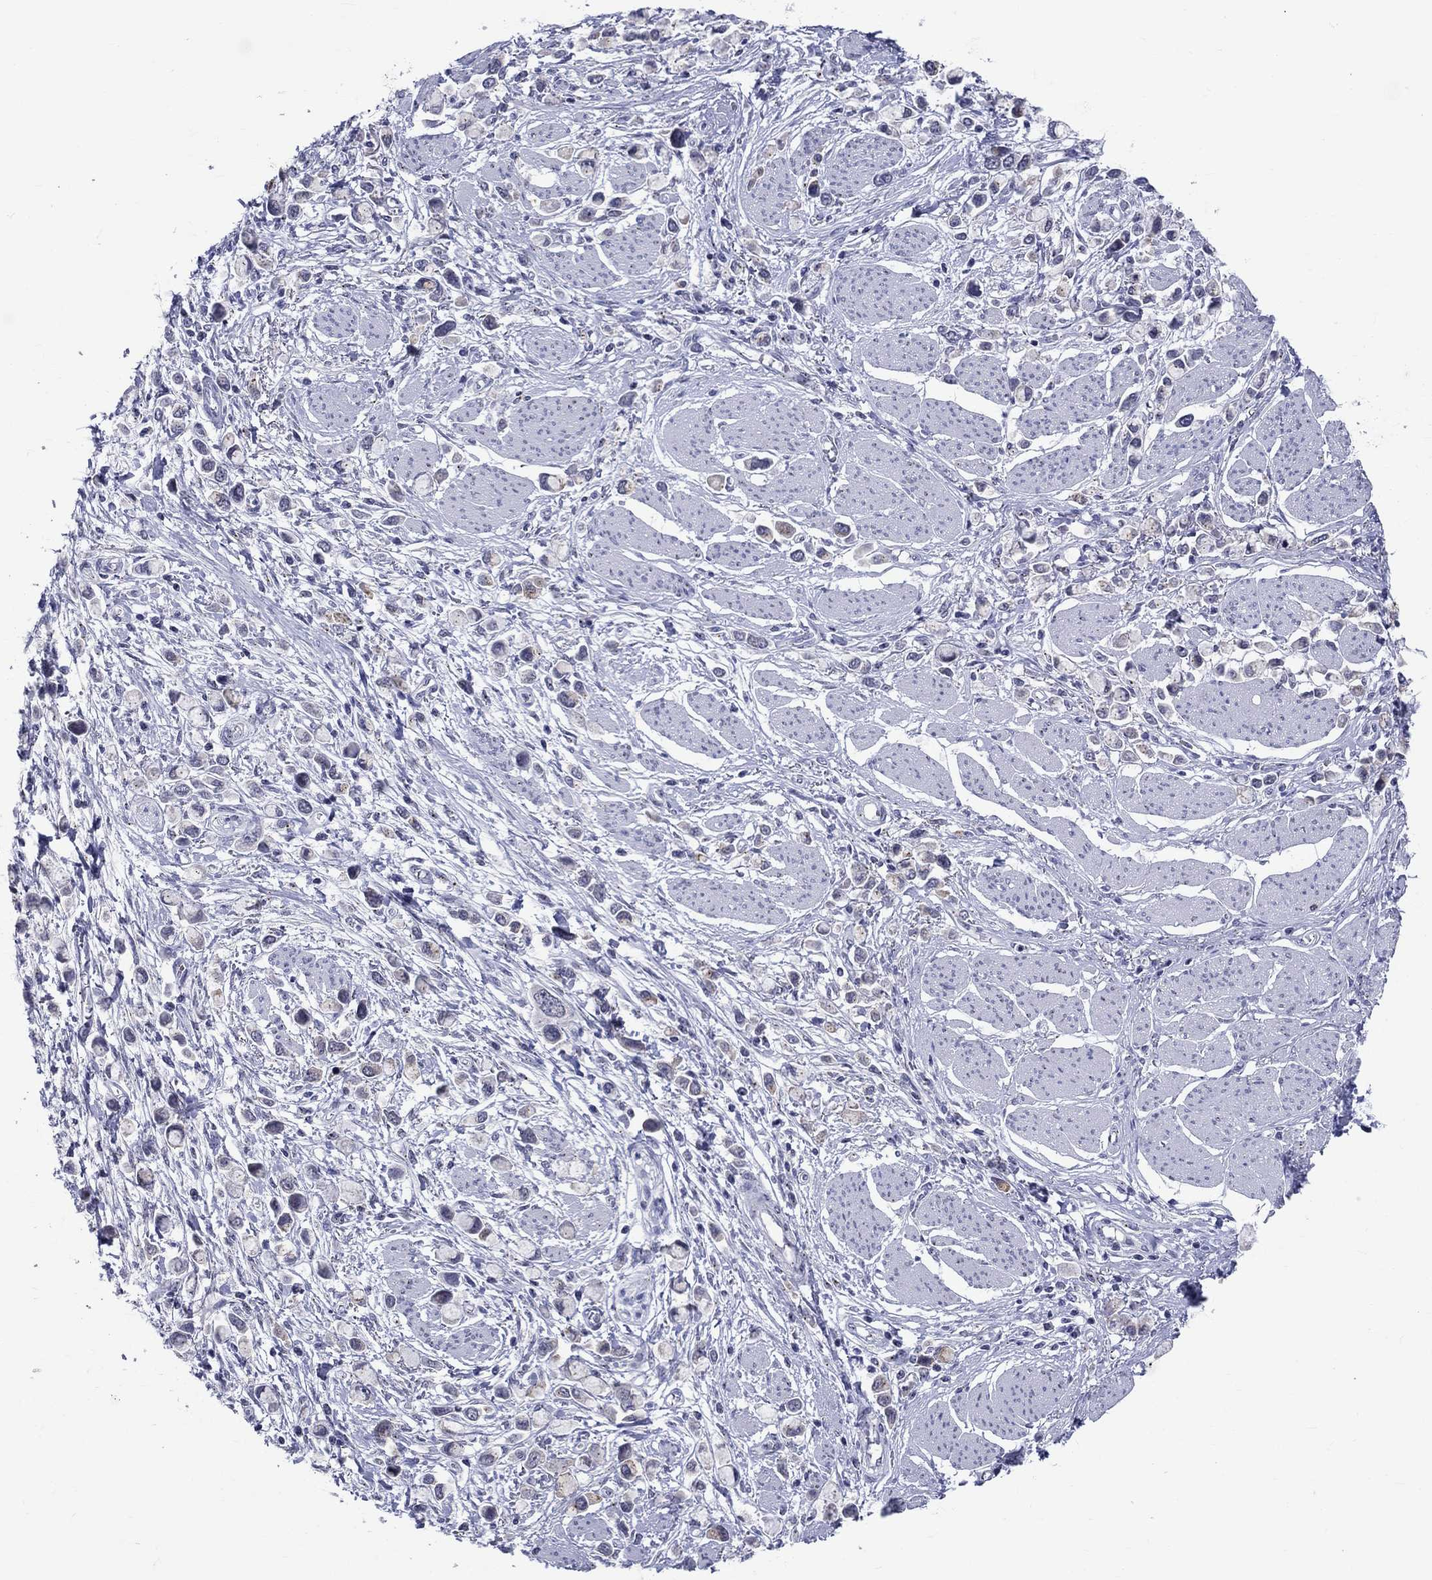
{"staining": {"intensity": "negative", "quantity": "none", "location": "none"}, "tissue": "stomach cancer", "cell_type": "Tumor cells", "image_type": "cancer", "snomed": [{"axis": "morphology", "description": "Adenocarcinoma, NOS"}, {"axis": "topography", "description": "Stomach"}], "caption": "Histopathology image shows no protein positivity in tumor cells of stomach cancer (adenocarcinoma) tissue. (IHC, brightfield microscopy, high magnification).", "gene": "CEP43", "patient": {"sex": "female", "age": 81}}